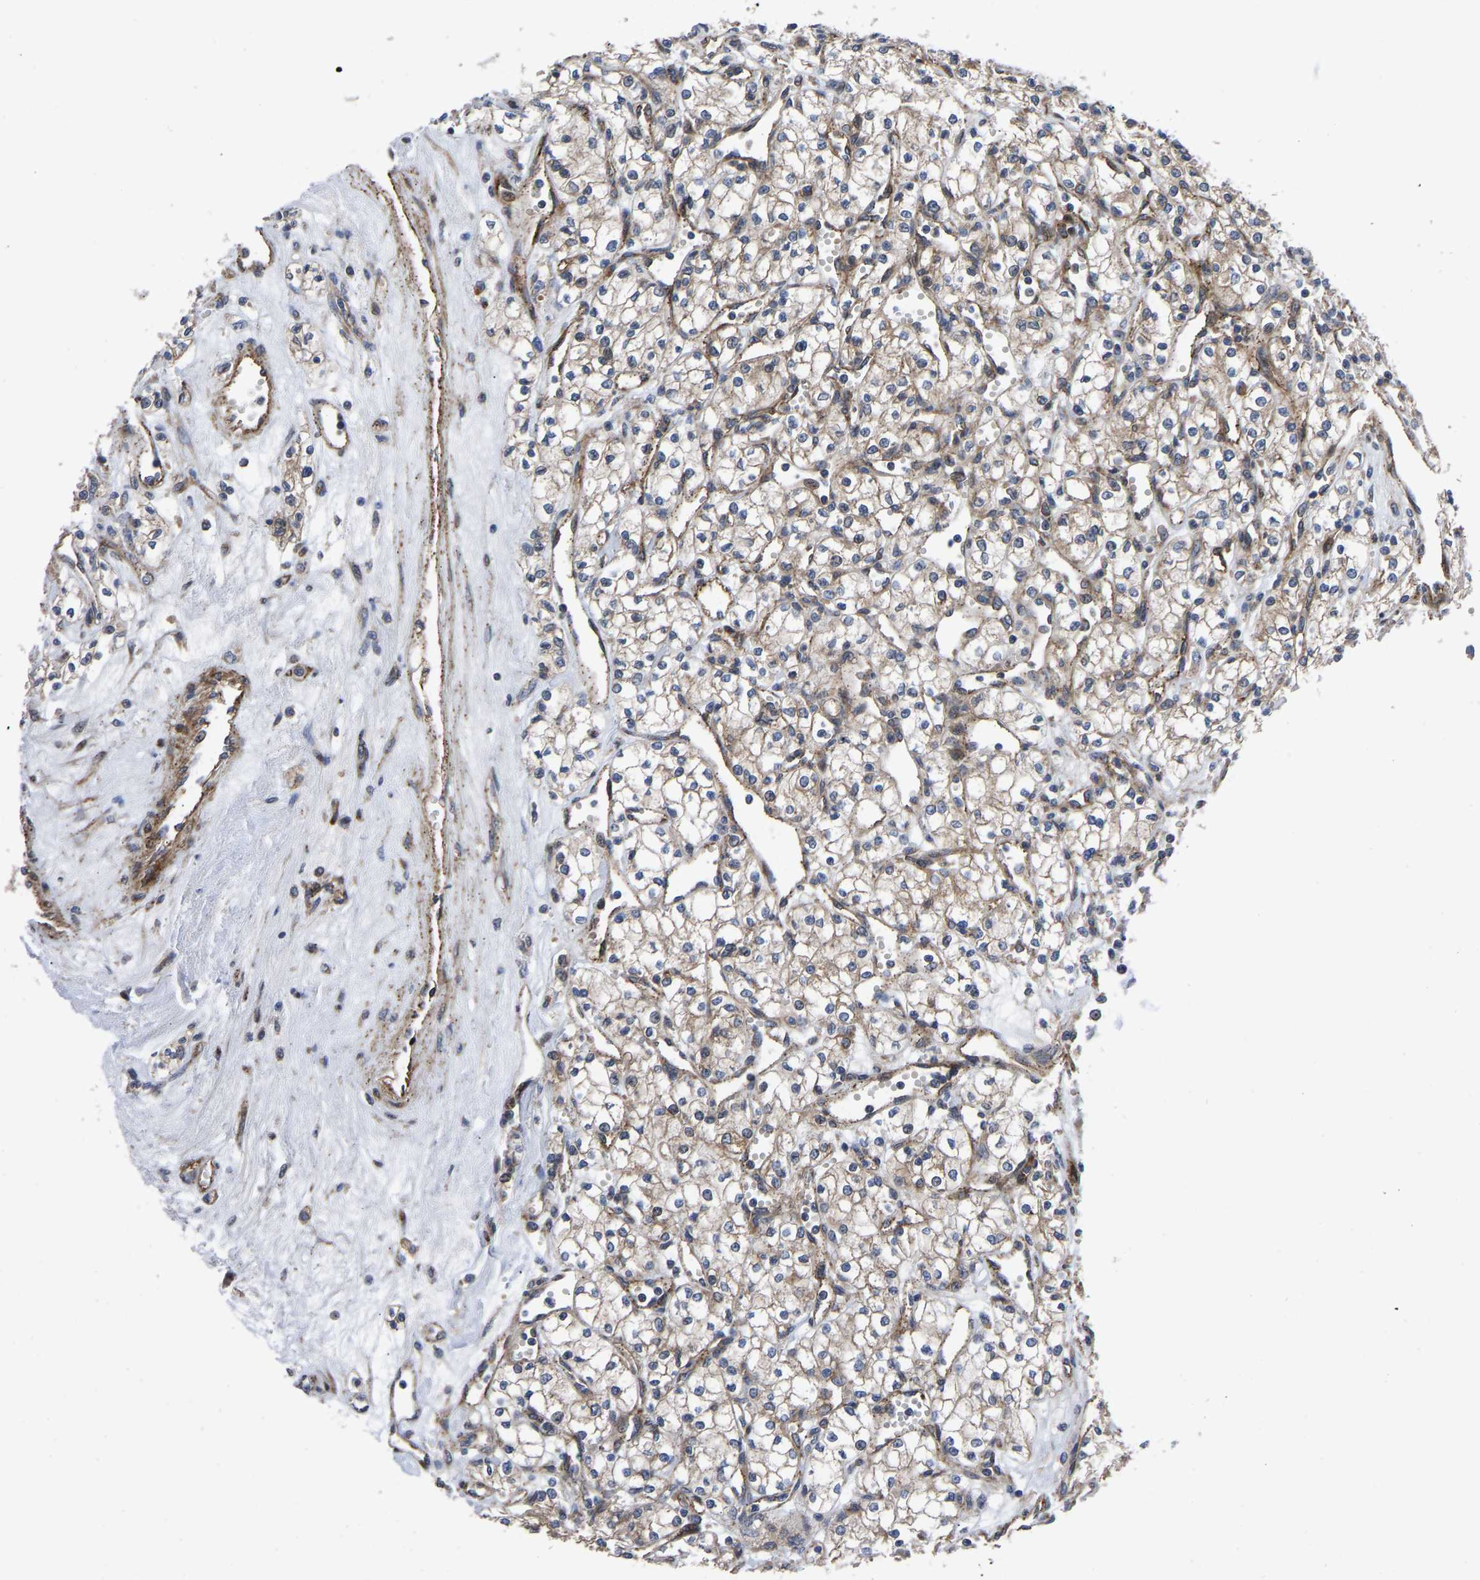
{"staining": {"intensity": "weak", "quantity": ">75%", "location": "cytoplasmic/membranous"}, "tissue": "renal cancer", "cell_type": "Tumor cells", "image_type": "cancer", "snomed": [{"axis": "morphology", "description": "Adenocarcinoma, NOS"}, {"axis": "topography", "description": "Kidney"}], "caption": "Renal adenocarcinoma tissue displays weak cytoplasmic/membranous expression in about >75% of tumor cells, visualized by immunohistochemistry.", "gene": "TMEM38B", "patient": {"sex": "male", "age": 59}}